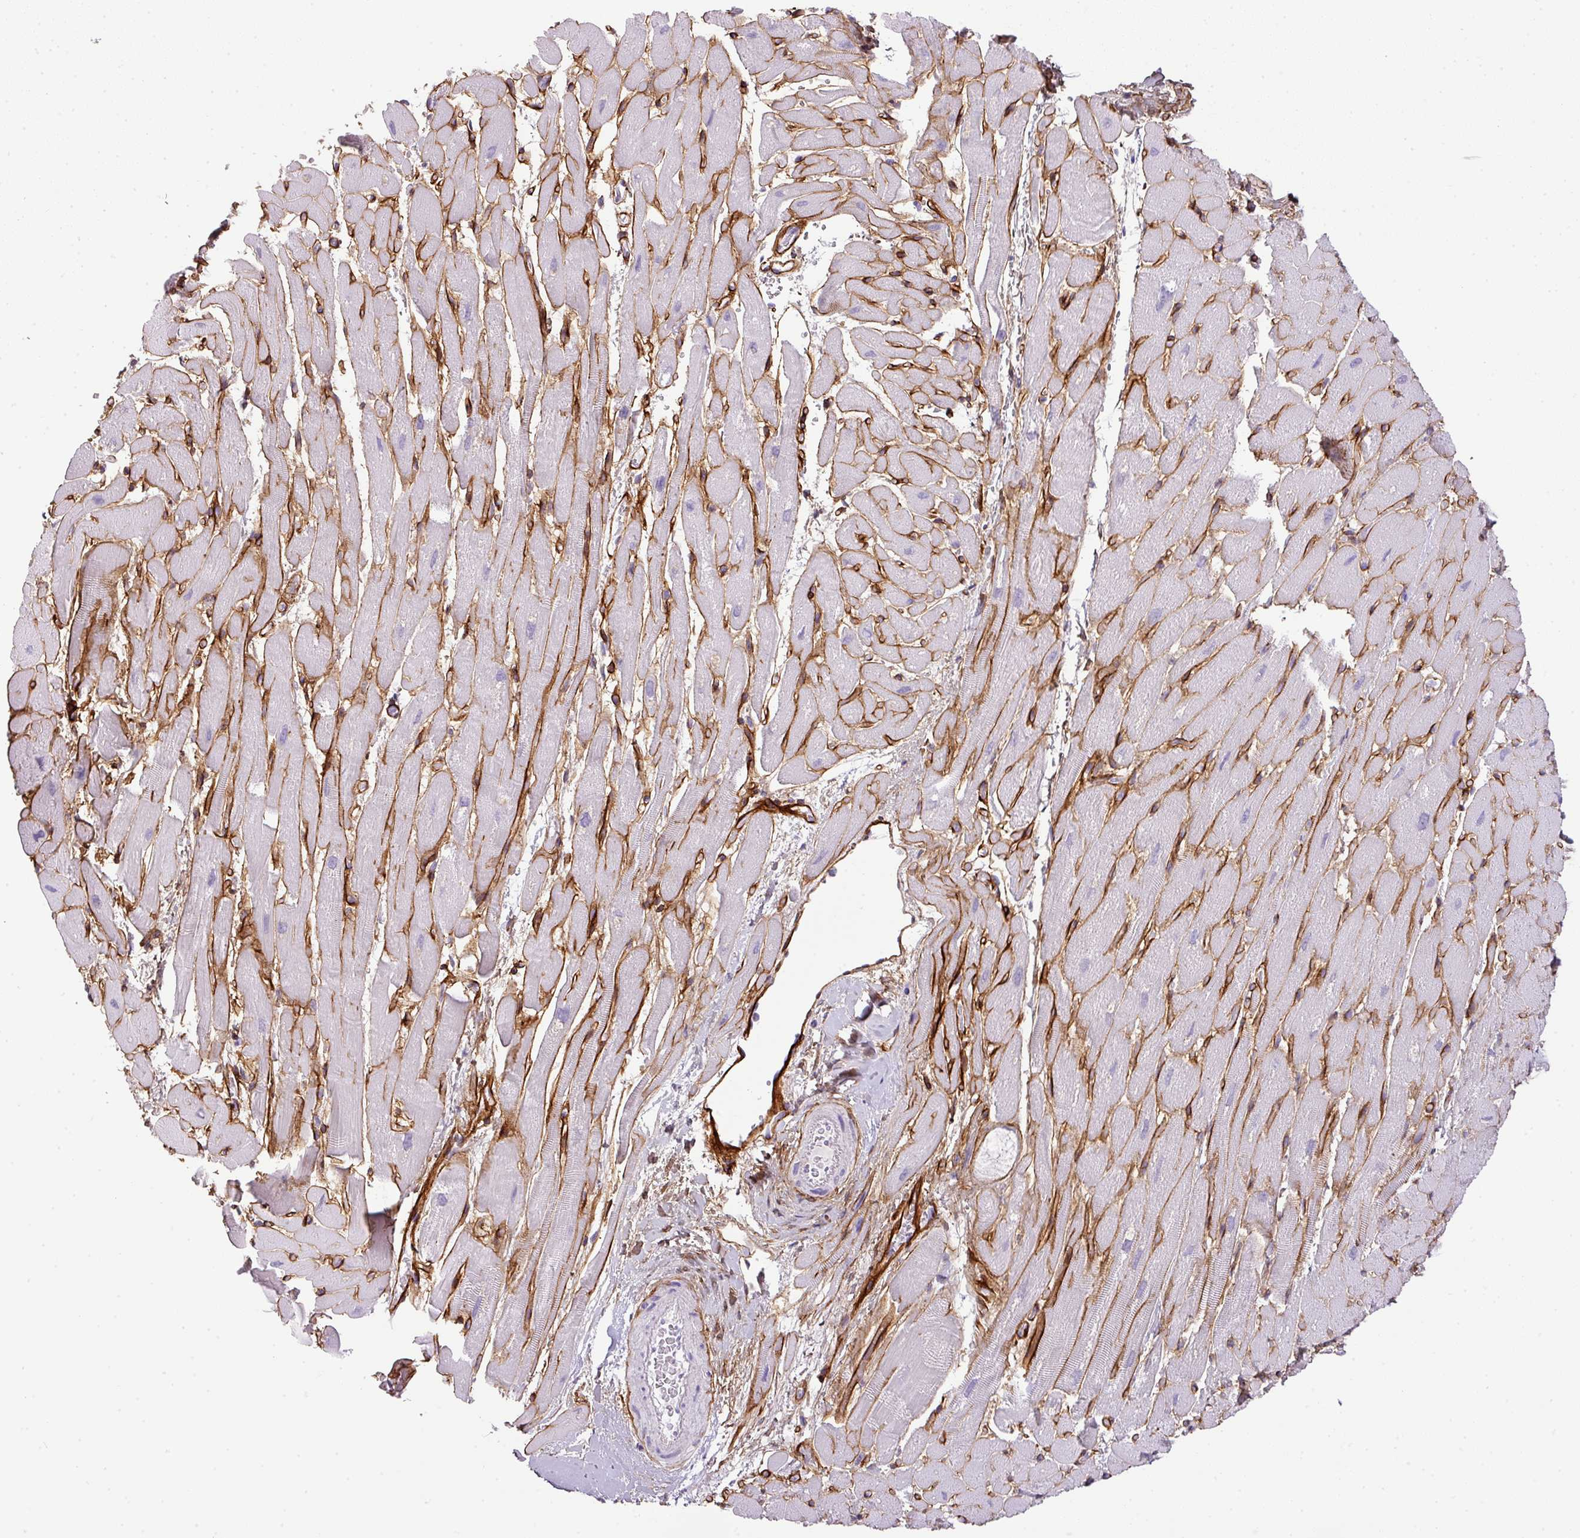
{"staining": {"intensity": "negative", "quantity": "none", "location": "none"}, "tissue": "heart muscle", "cell_type": "Cardiomyocytes", "image_type": "normal", "snomed": [{"axis": "morphology", "description": "Normal tissue, NOS"}, {"axis": "topography", "description": "Heart"}], "caption": "DAB (3,3'-diaminobenzidine) immunohistochemical staining of normal human heart muscle exhibits no significant expression in cardiomyocytes. The staining was performed using DAB to visualize the protein expression in brown, while the nuclei were stained in blue with hematoxylin (Magnification: 20x).", "gene": "PARD6G", "patient": {"sex": "male", "age": 37}}